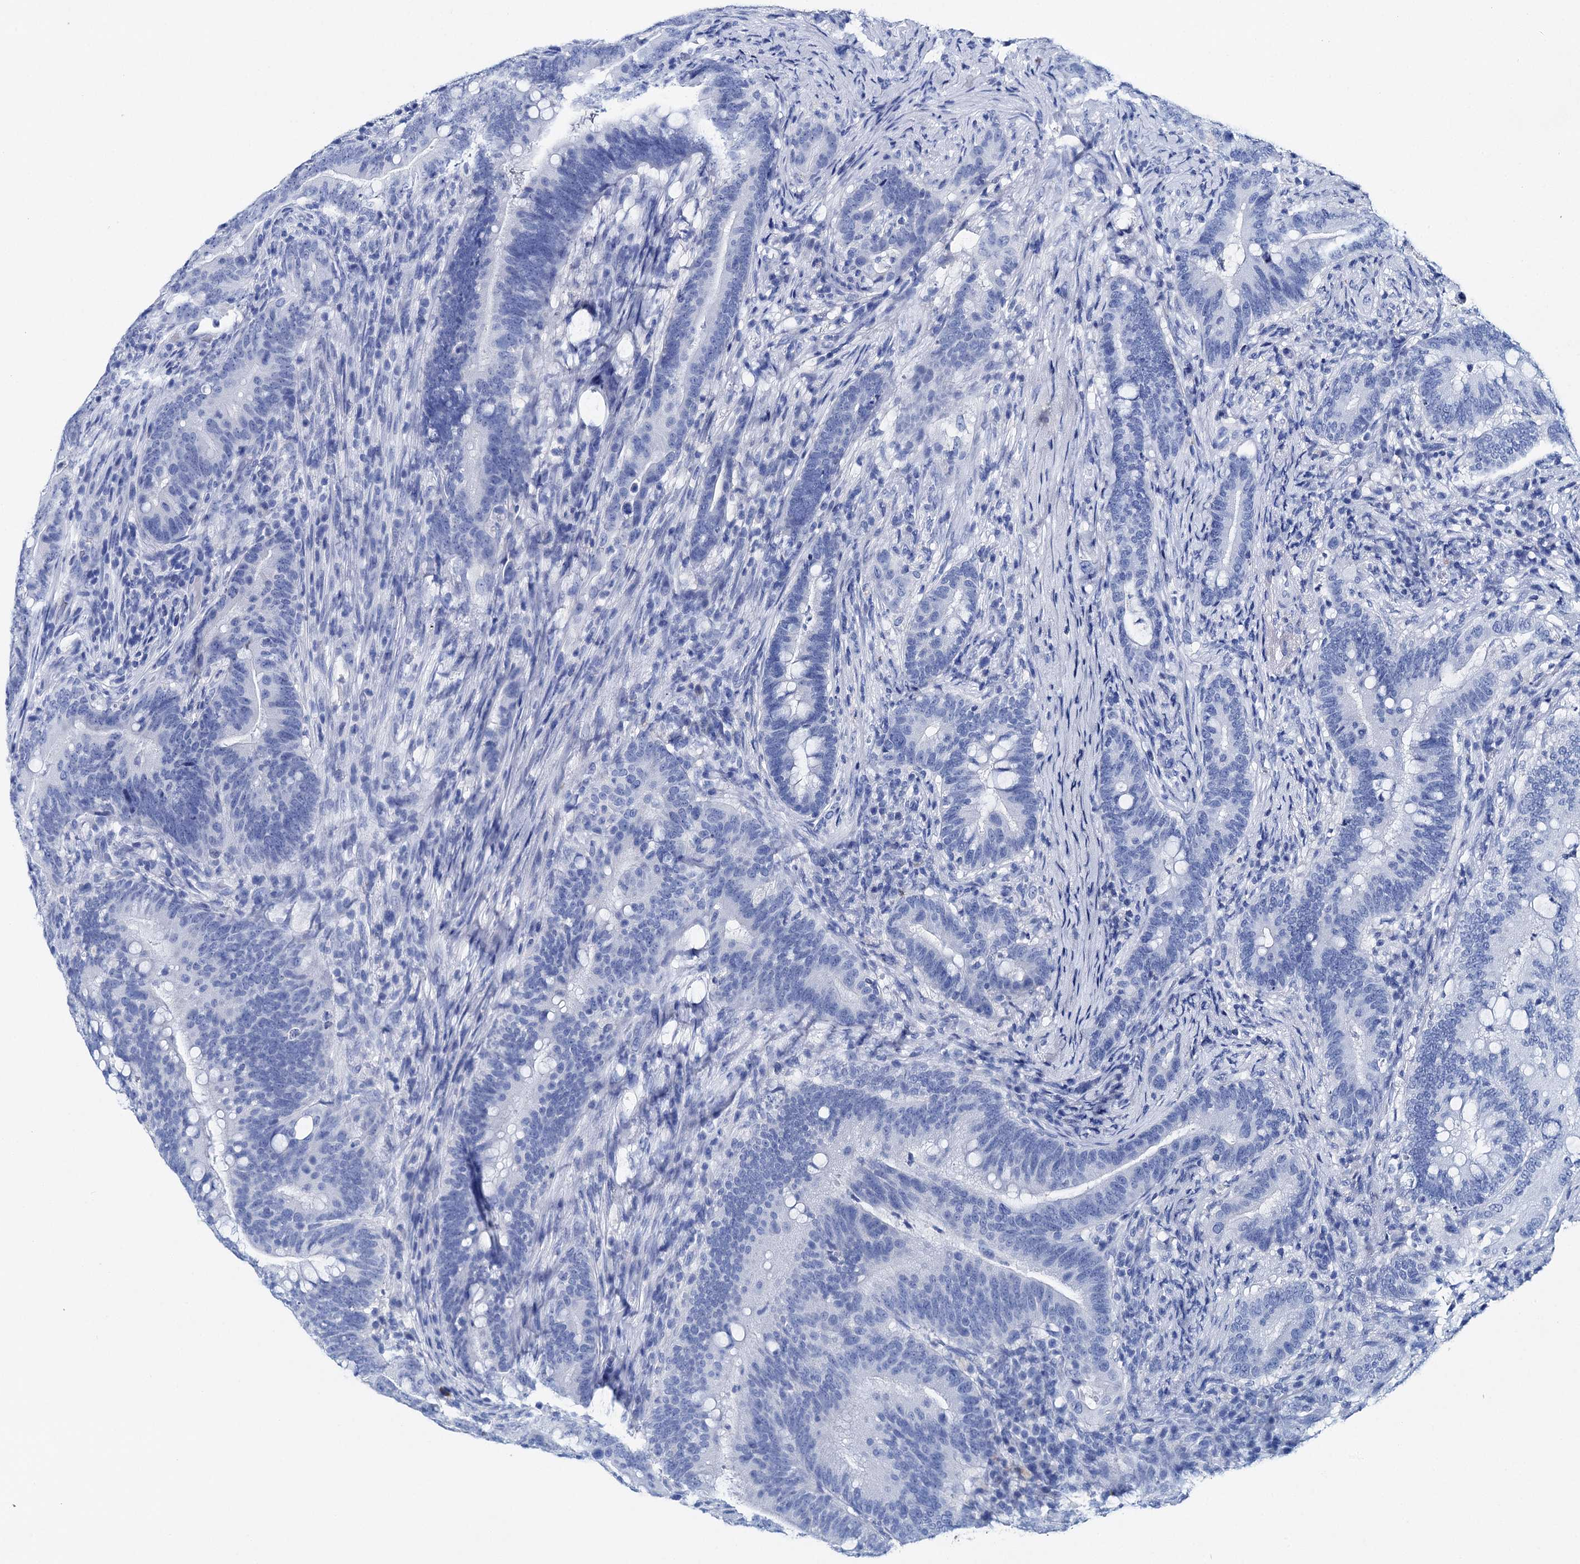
{"staining": {"intensity": "negative", "quantity": "none", "location": "none"}, "tissue": "colorectal cancer", "cell_type": "Tumor cells", "image_type": "cancer", "snomed": [{"axis": "morphology", "description": "Adenocarcinoma, NOS"}, {"axis": "topography", "description": "Colon"}], "caption": "Tumor cells show no significant staining in colorectal cancer. (DAB IHC visualized using brightfield microscopy, high magnification).", "gene": "BRINP1", "patient": {"sex": "female", "age": 66}}